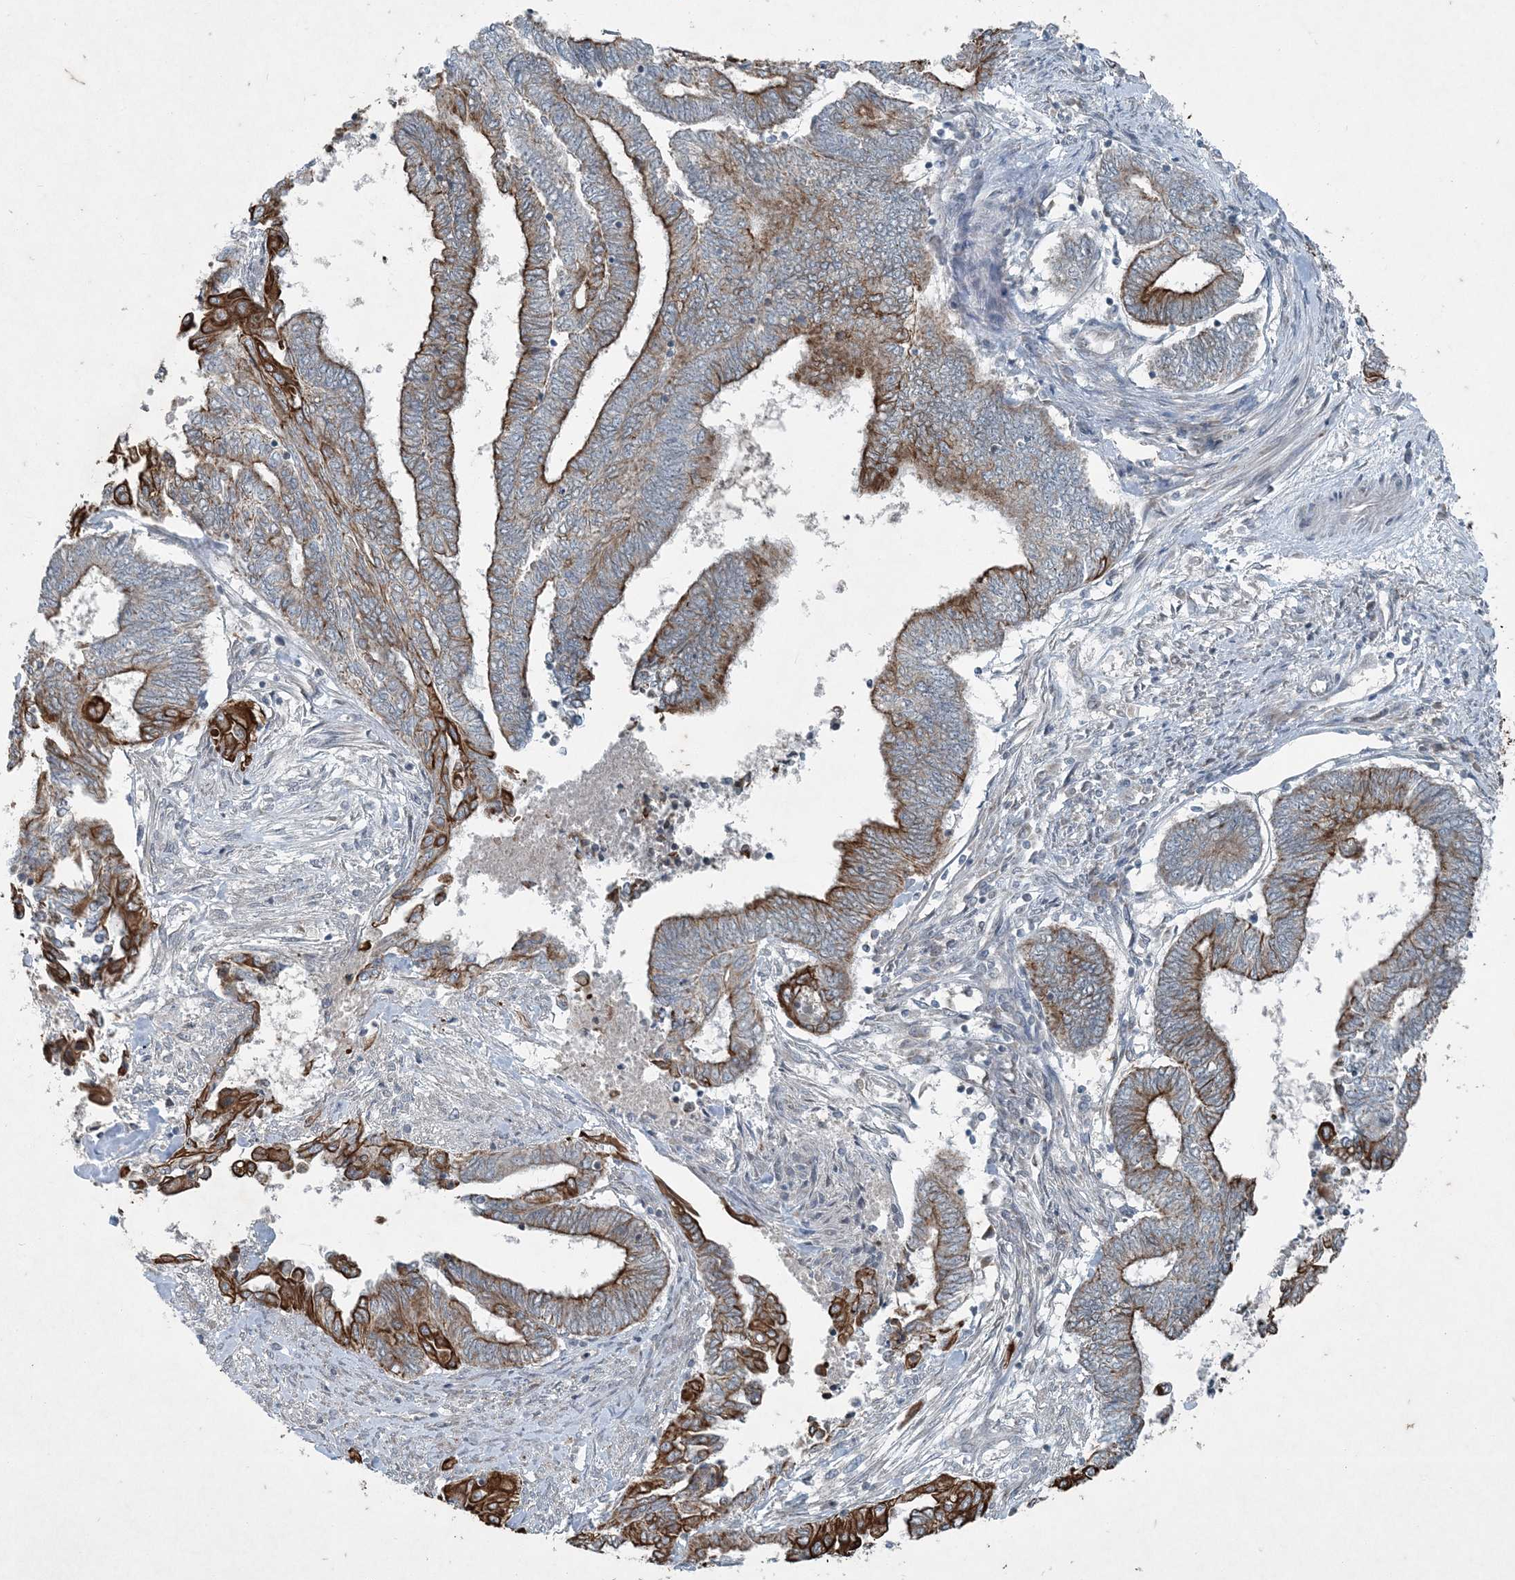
{"staining": {"intensity": "strong", "quantity": "25%-75%", "location": "cytoplasmic/membranous"}, "tissue": "endometrial cancer", "cell_type": "Tumor cells", "image_type": "cancer", "snomed": [{"axis": "morphology", "description": "Adenocarcinoma, NOS"}, {"axis": "topography", "description": "Uterus"}, {"axis": "topography", "description": "Endometrium"}], "caption": "Protein expression analysis of human endometrial cancer reveals strong cytoplasmic/membranous expression in approximately 25%-75% of tumor cells. (DAB = brown stain, brightfield microscopy at high magnification).", "gene": "PC", "patient": {"sex": "female", "age": 70}}